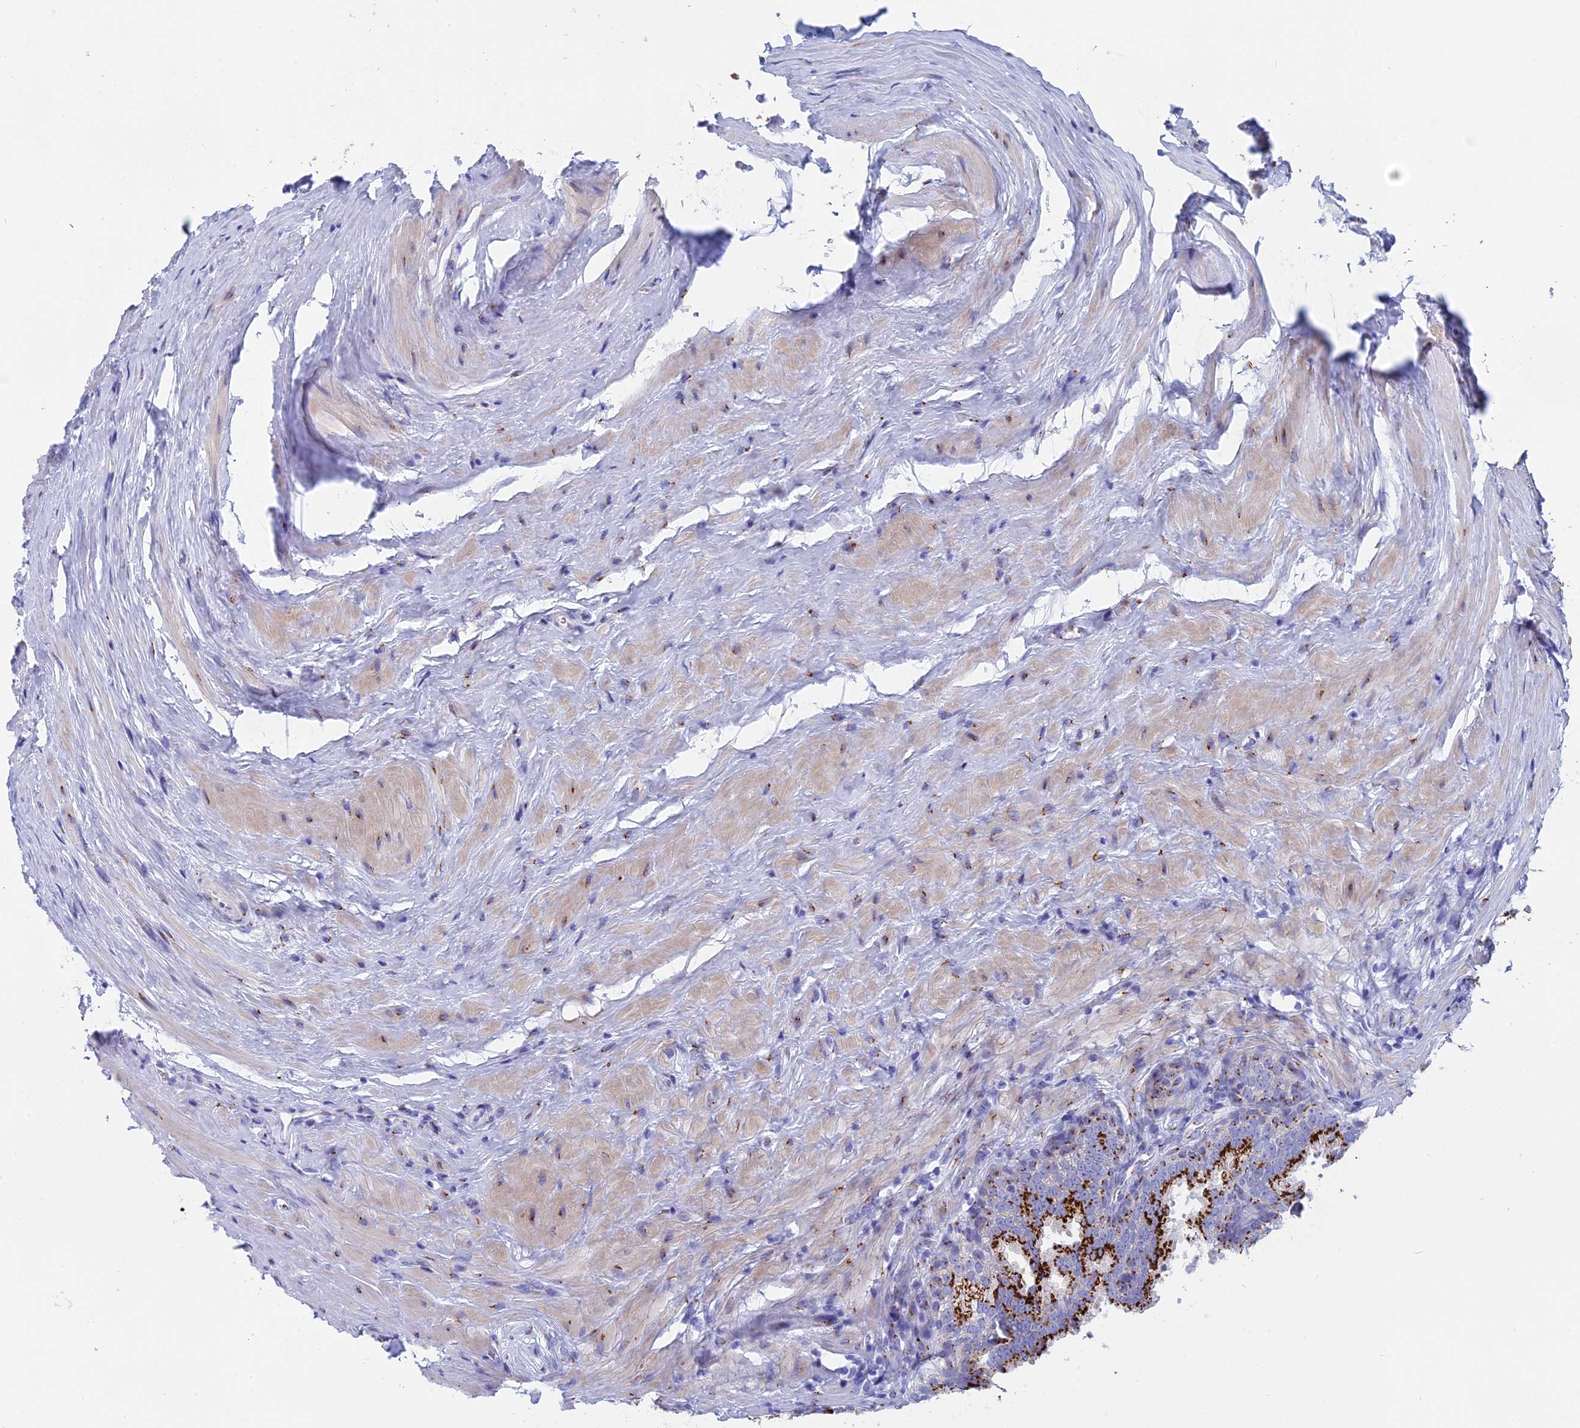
{"staining": {"intensity": "strong", "quantity": "25%-75%", "location": "cytoplasmic/membranous"}, "tissue": "prostate", "cell_type": "Glandular cells", "image_type": "normal", "snomed": [{"axis": "morphology", "description": "Normal tissue, NOS"}, {"axis": "topography", "description": "Prostate"}], "caption": "Glandular cells reveal strong cytoplasmic/membranous staining in about 25%-75% of cells in normal prostate.", "gene": "ERICH4", "patient": {"sex": "male", "age": 60}}